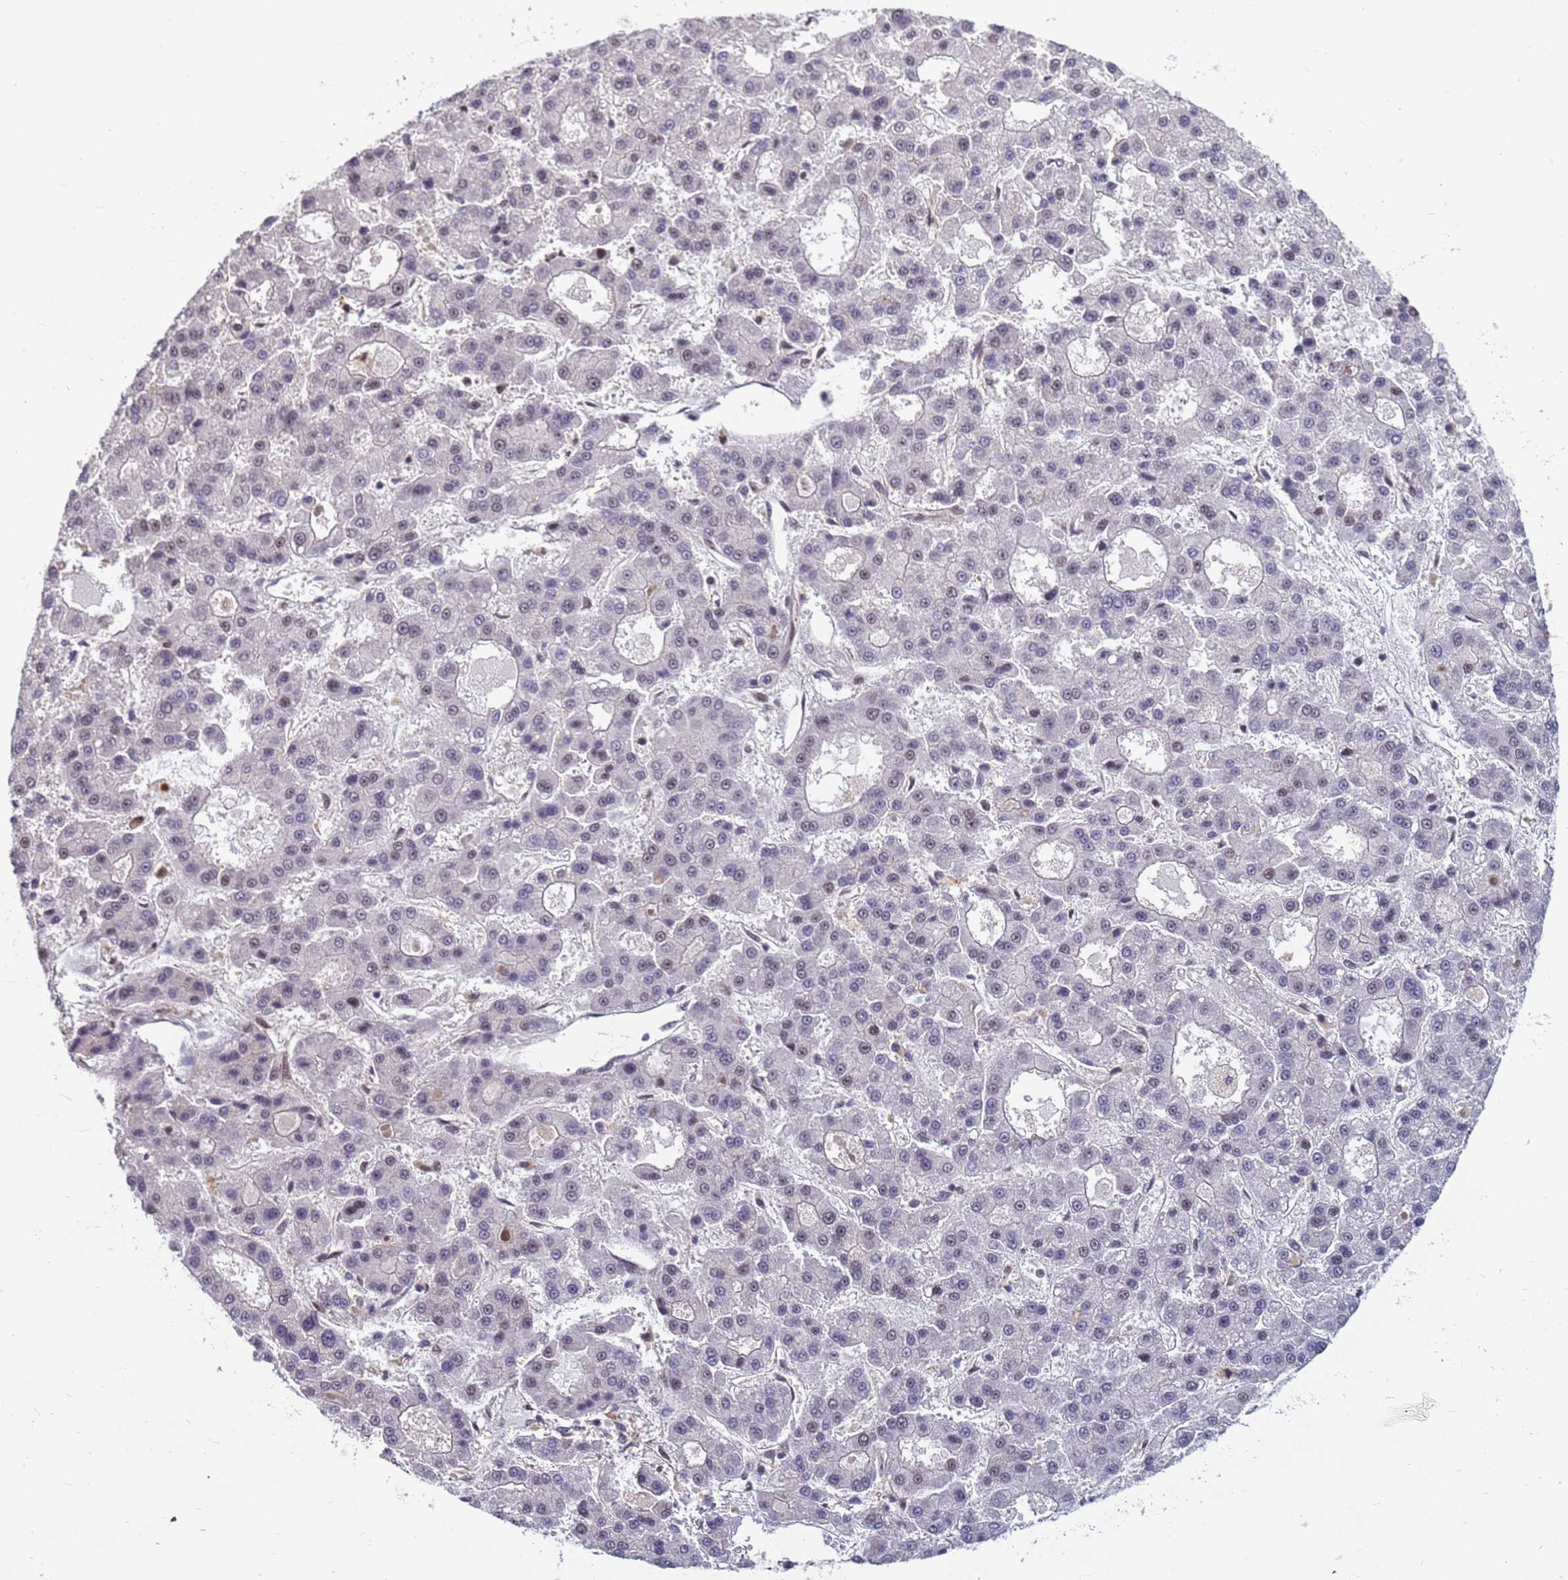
{"staining": {"intensity": "negative", "quantity": "none", "location": "none"}, "tissue": "liver cancer", "cell_type": "Tumor cells", "image_type": "cancer", "snomed": [{"axis": "morphology", "description": "Carcinoma, Hepatocellular, NOS"}, {"axis": "topography", "description": "Liver"}], "caption": "Immunohistochemistry of human liver hepatocellular carcinoma shows no staining in tumor cells.", "gene": "NSL1", "patient": {"sex": "male", "age": 70}}